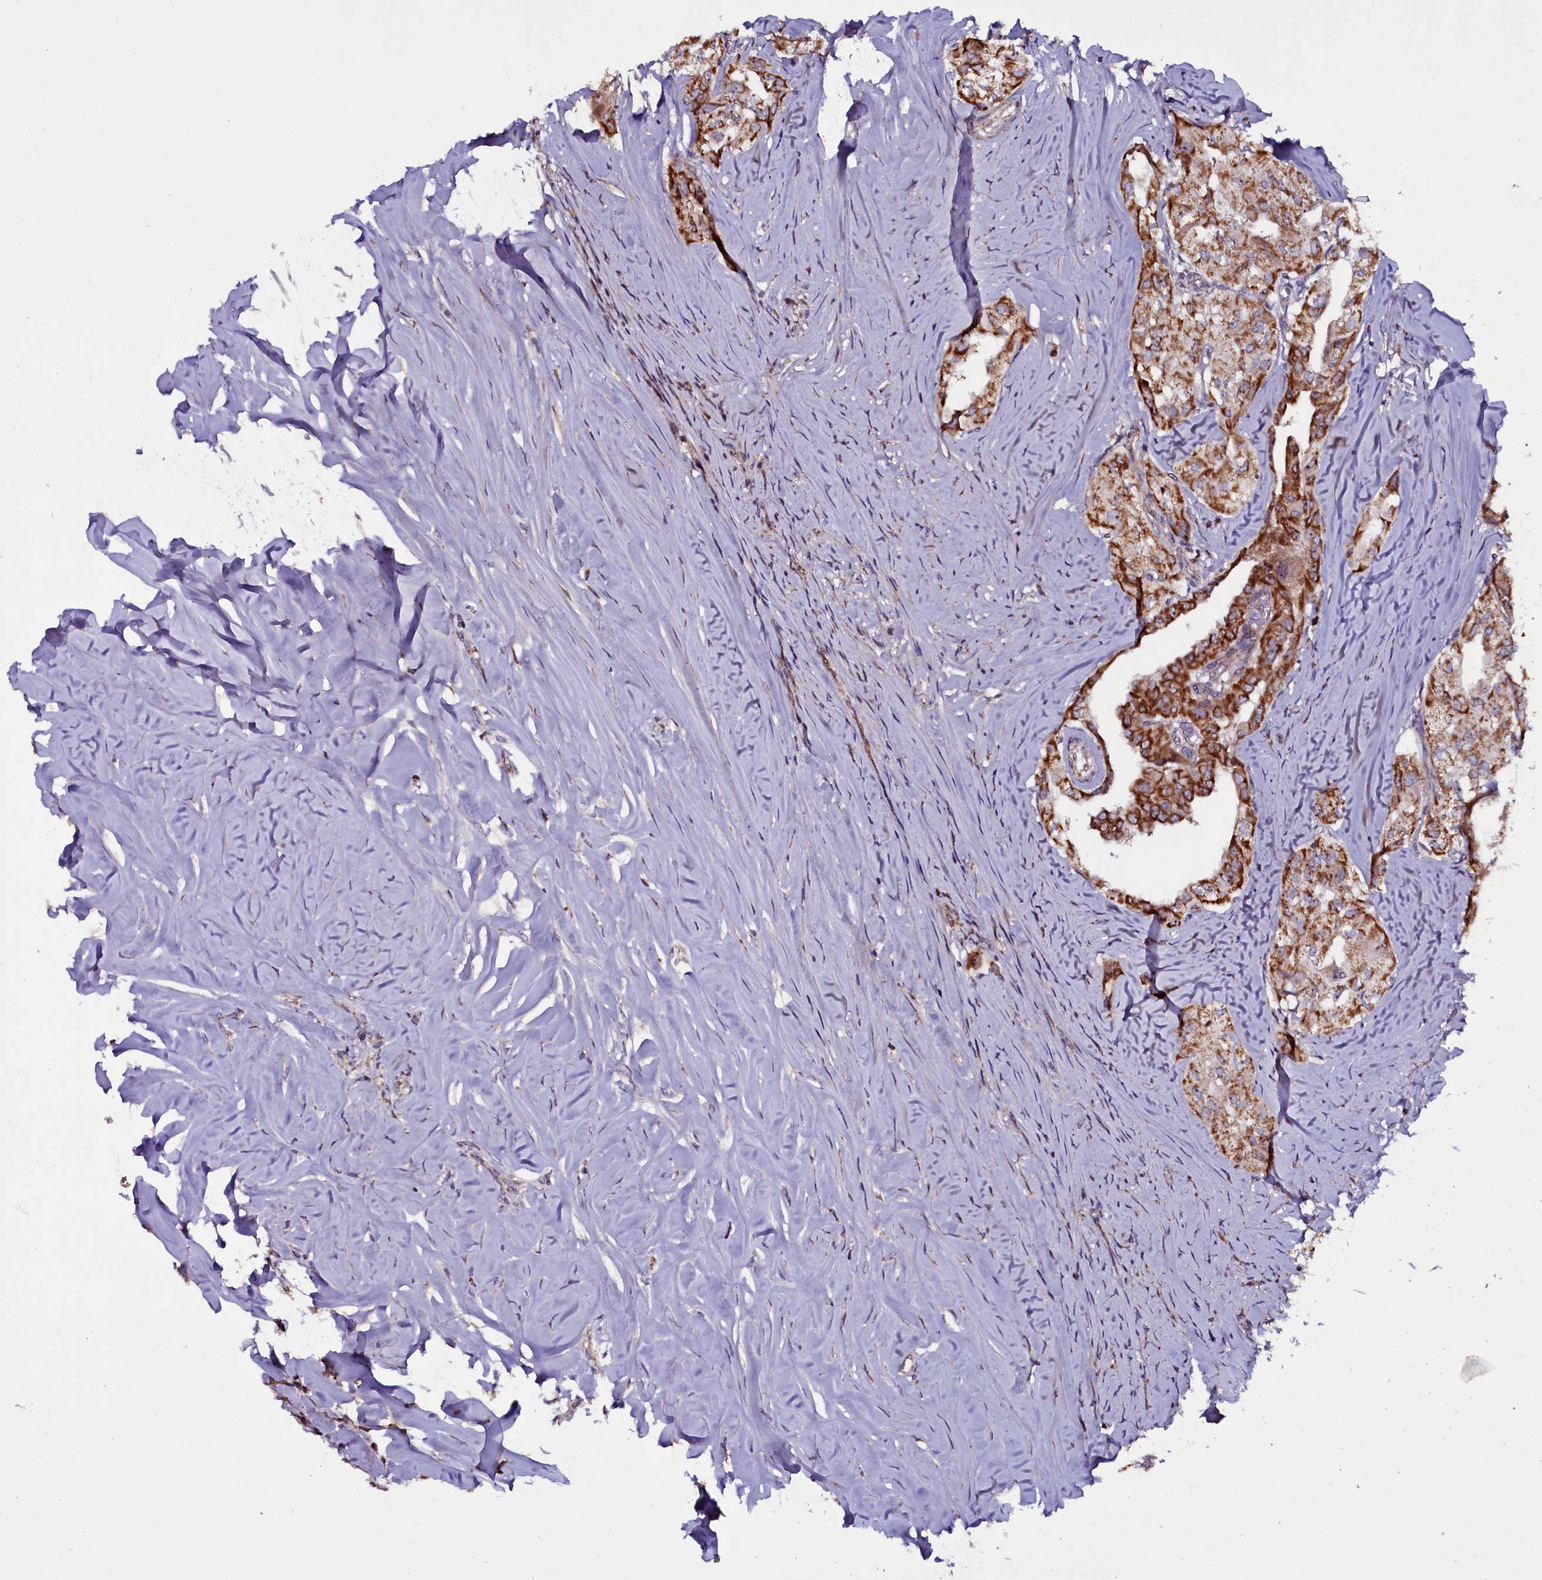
{"staining": {"intensity": "strong", "quantity": "25%-75%", "location": "cytoplasmic/membranous"}, "tissue": "thyroid cancer", "cell_type": "Tumor cells", "image_type": "cancer", "snomed": [{"axis": "morphology", "description": "Papillary adenocarcinoma, NOS"}, {"axis": "topography", "description": "Thyroid gland"}], "caption": "DAB immunohistochemical staining of human thyroid cancer exhibits strong cytoplasmic/membranous protein staining in about 25%-75% of tumor cells.", "gene": "NAA80", "patient": {"sex": "female", "age": 59}}